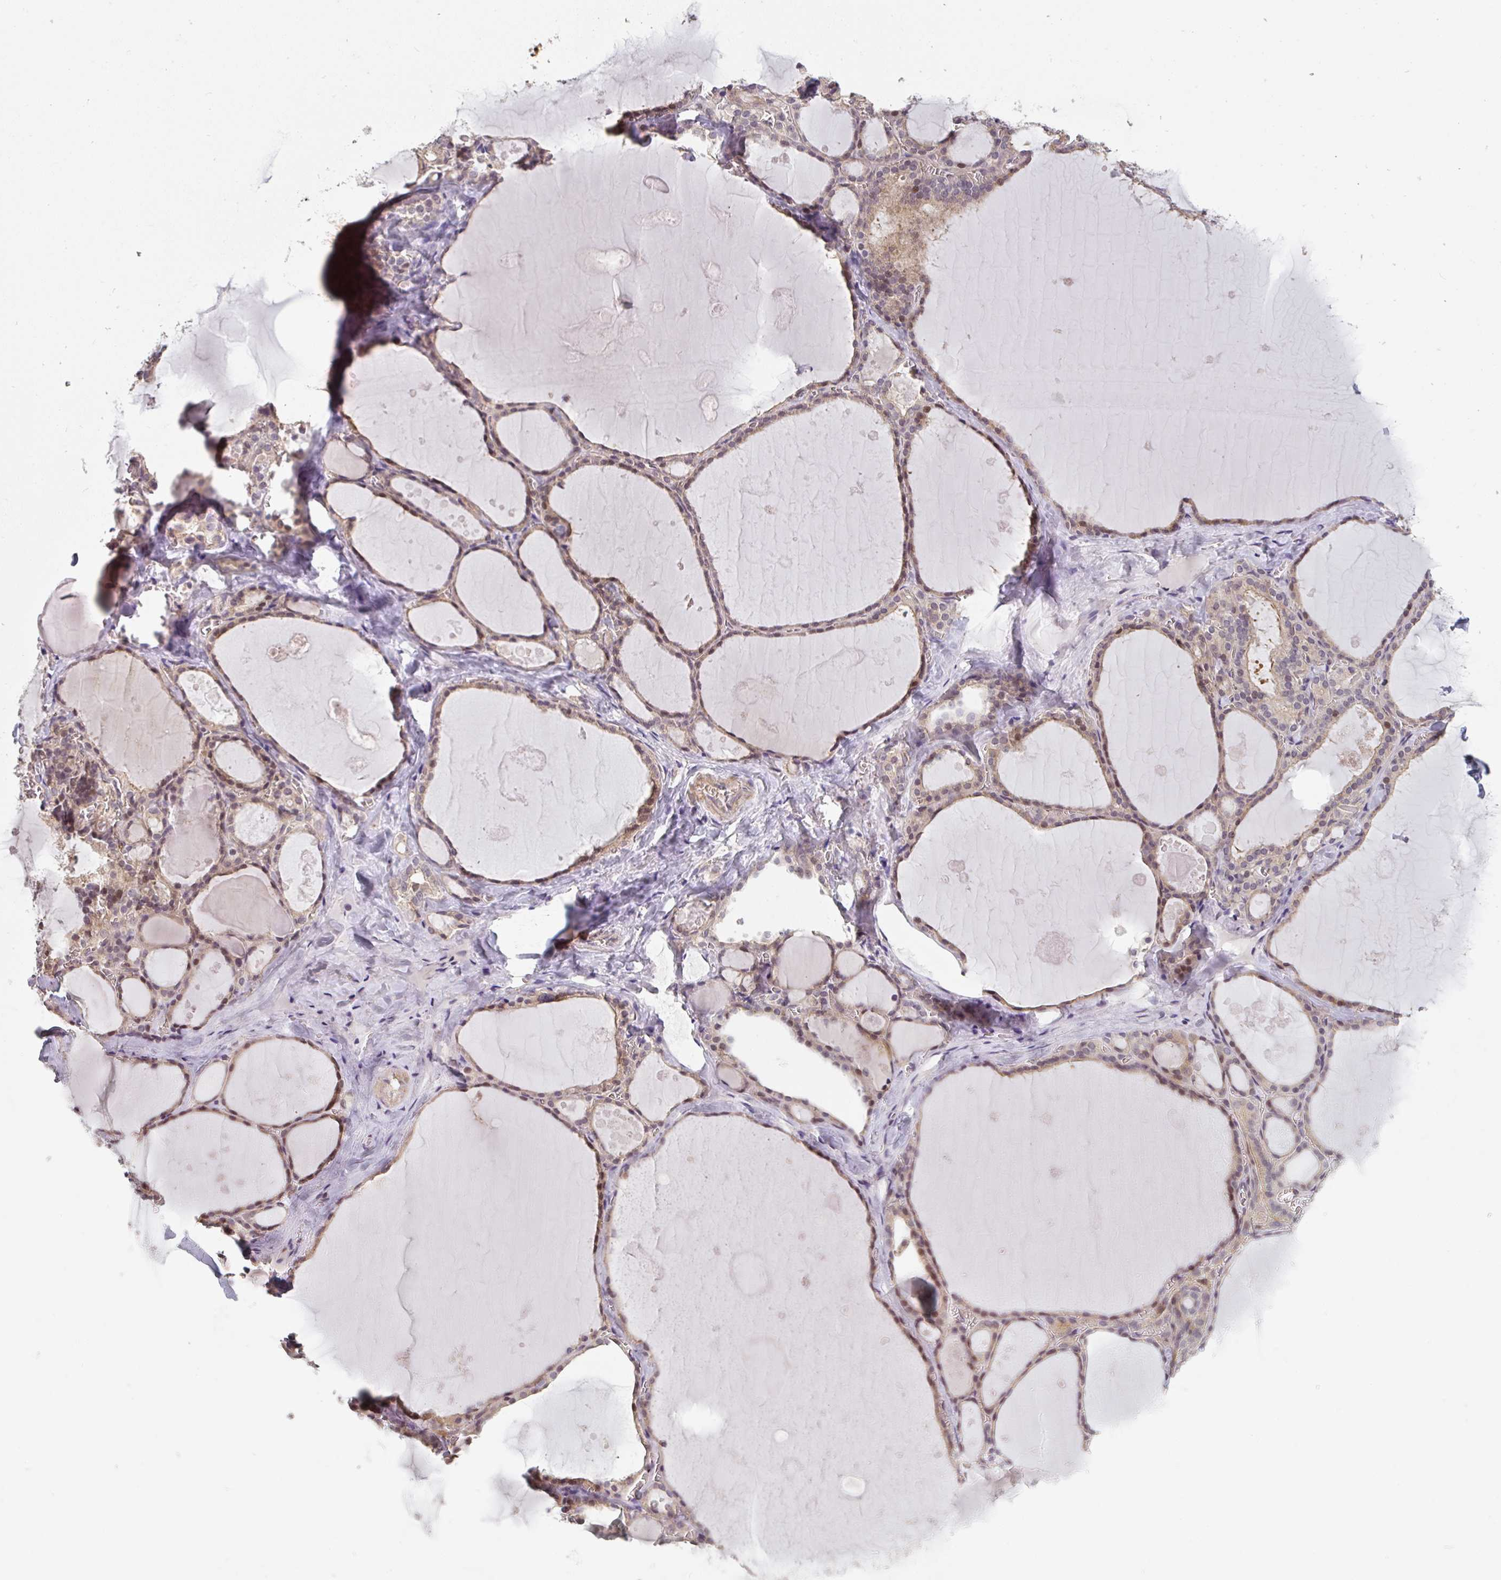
{"staining": {"intensity": "moderate", "quantity": ">75%", "location": "cytoplasmic/membranous,nuclear"}, "tissue": "thyroid gland", "cell_type": "Glandular cells", "image_type": "normal", "snomed": [{"axis": "morphology", "description": "Normal tissue, NOS"}, {"axis": "topography", "description": "Thyroid gland"}], "caption": "High-power microscopy captured an immunohistochemistry (IHC) photomicrograph of benign thyroid gland, revealing moderate cytoplasmic/membranous,nuclear positivity in approximately >75% of glandular cells.", "gene": "RANGRF", "patient": {"sex": "male", "age": 56}}